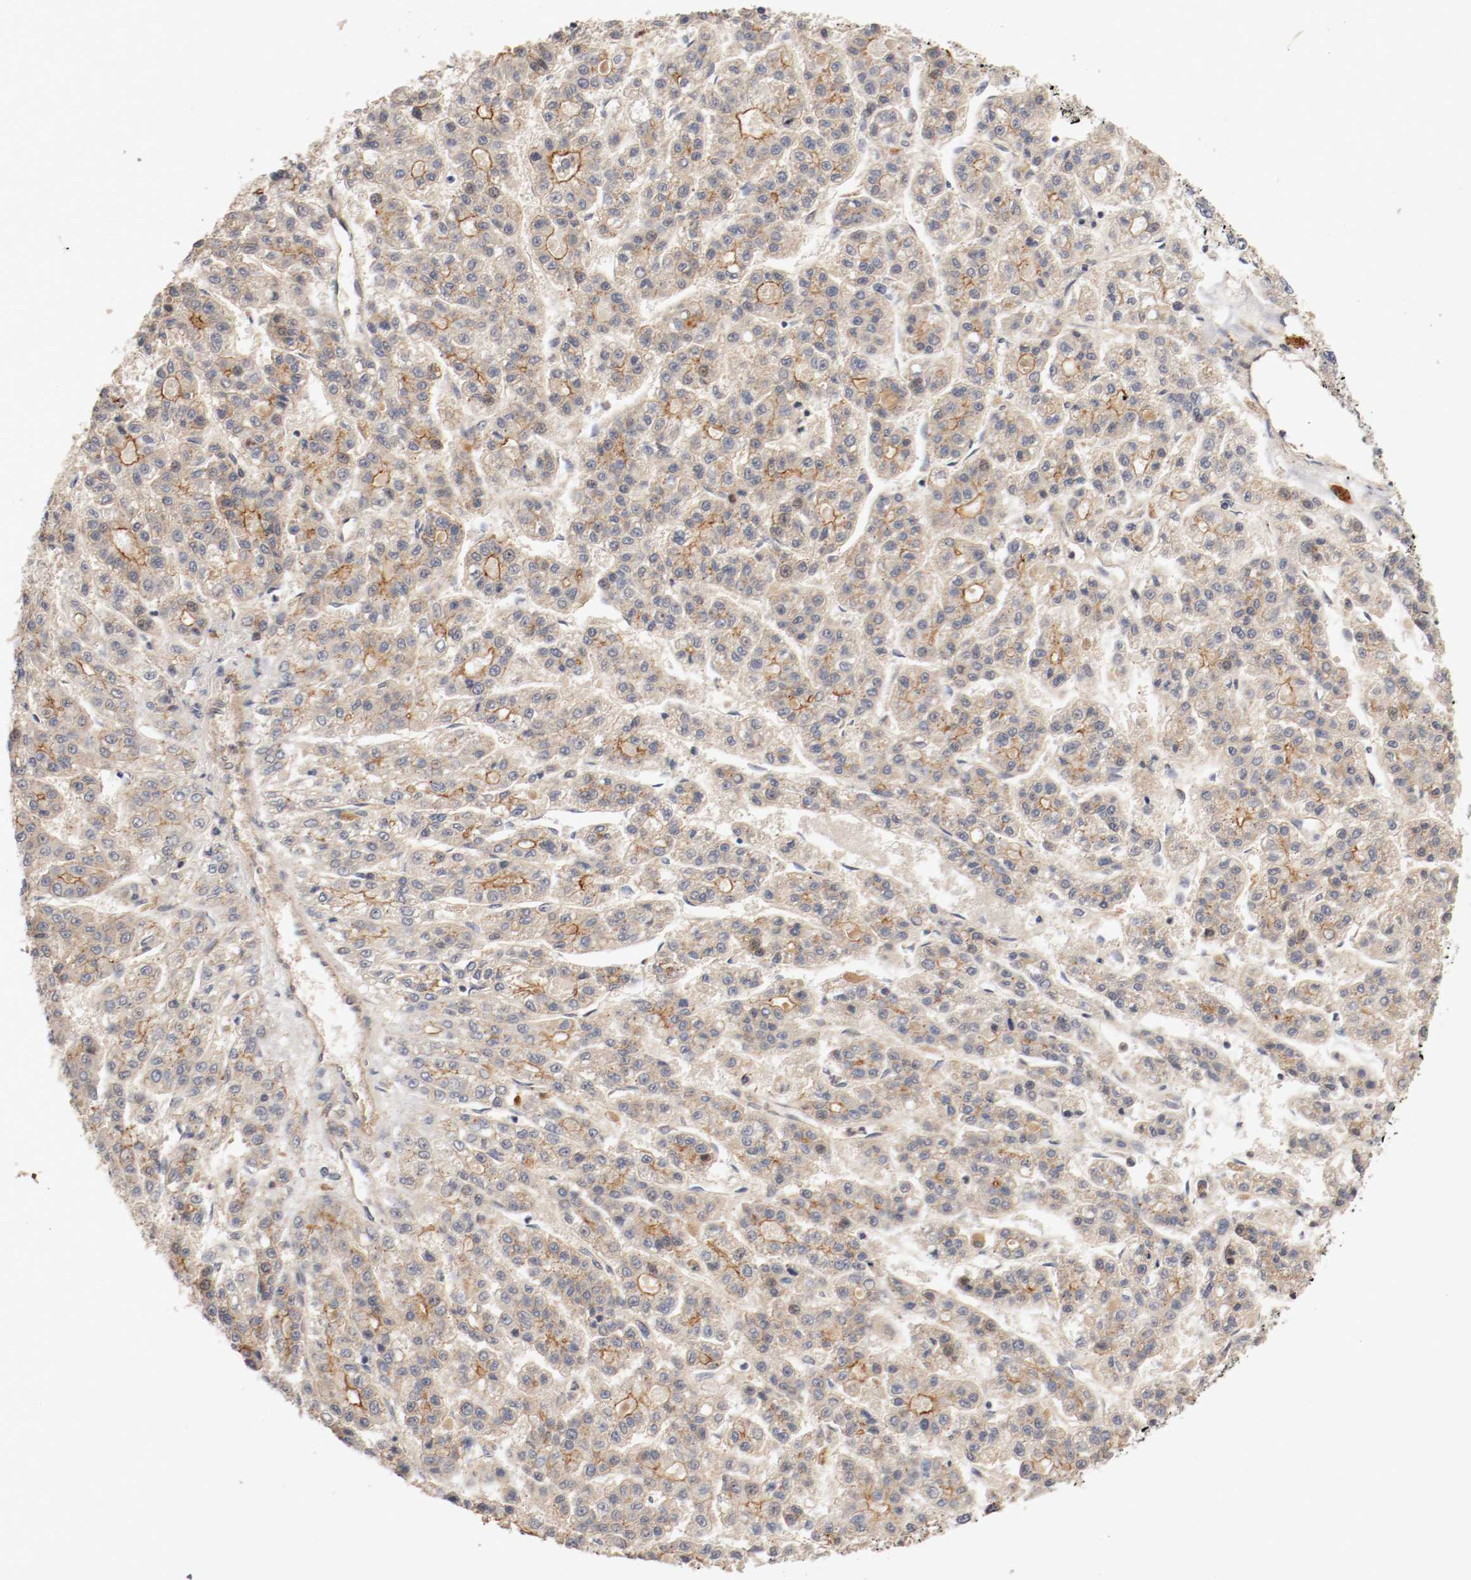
{"staining": {"intensity": "strong", "quantity": ">75%", "location": "cytoplasmic/membranous"}, "tissue": "liver cancer", "cell_type": "Tumor cells", "image_type": "cancer", "snomed": [{"axis": "morphology", "description": "Carcinoma, Hepatocellular, NOS"}, {"axis": "topography", "description": "Liver"}], "caption": "High-magnification brightfield microscopy of liver hepatocellular carcinoma stained with DAB (brown) and counterstained with hematoxylin (blue). tumor cells exhibit strong cytoplasmic/membranous positivity is seen in approximately>75% of cells. Nuclei are stained in blue.", "gene": "TYK2", "patient": {"sex": "male", "age": 70}}